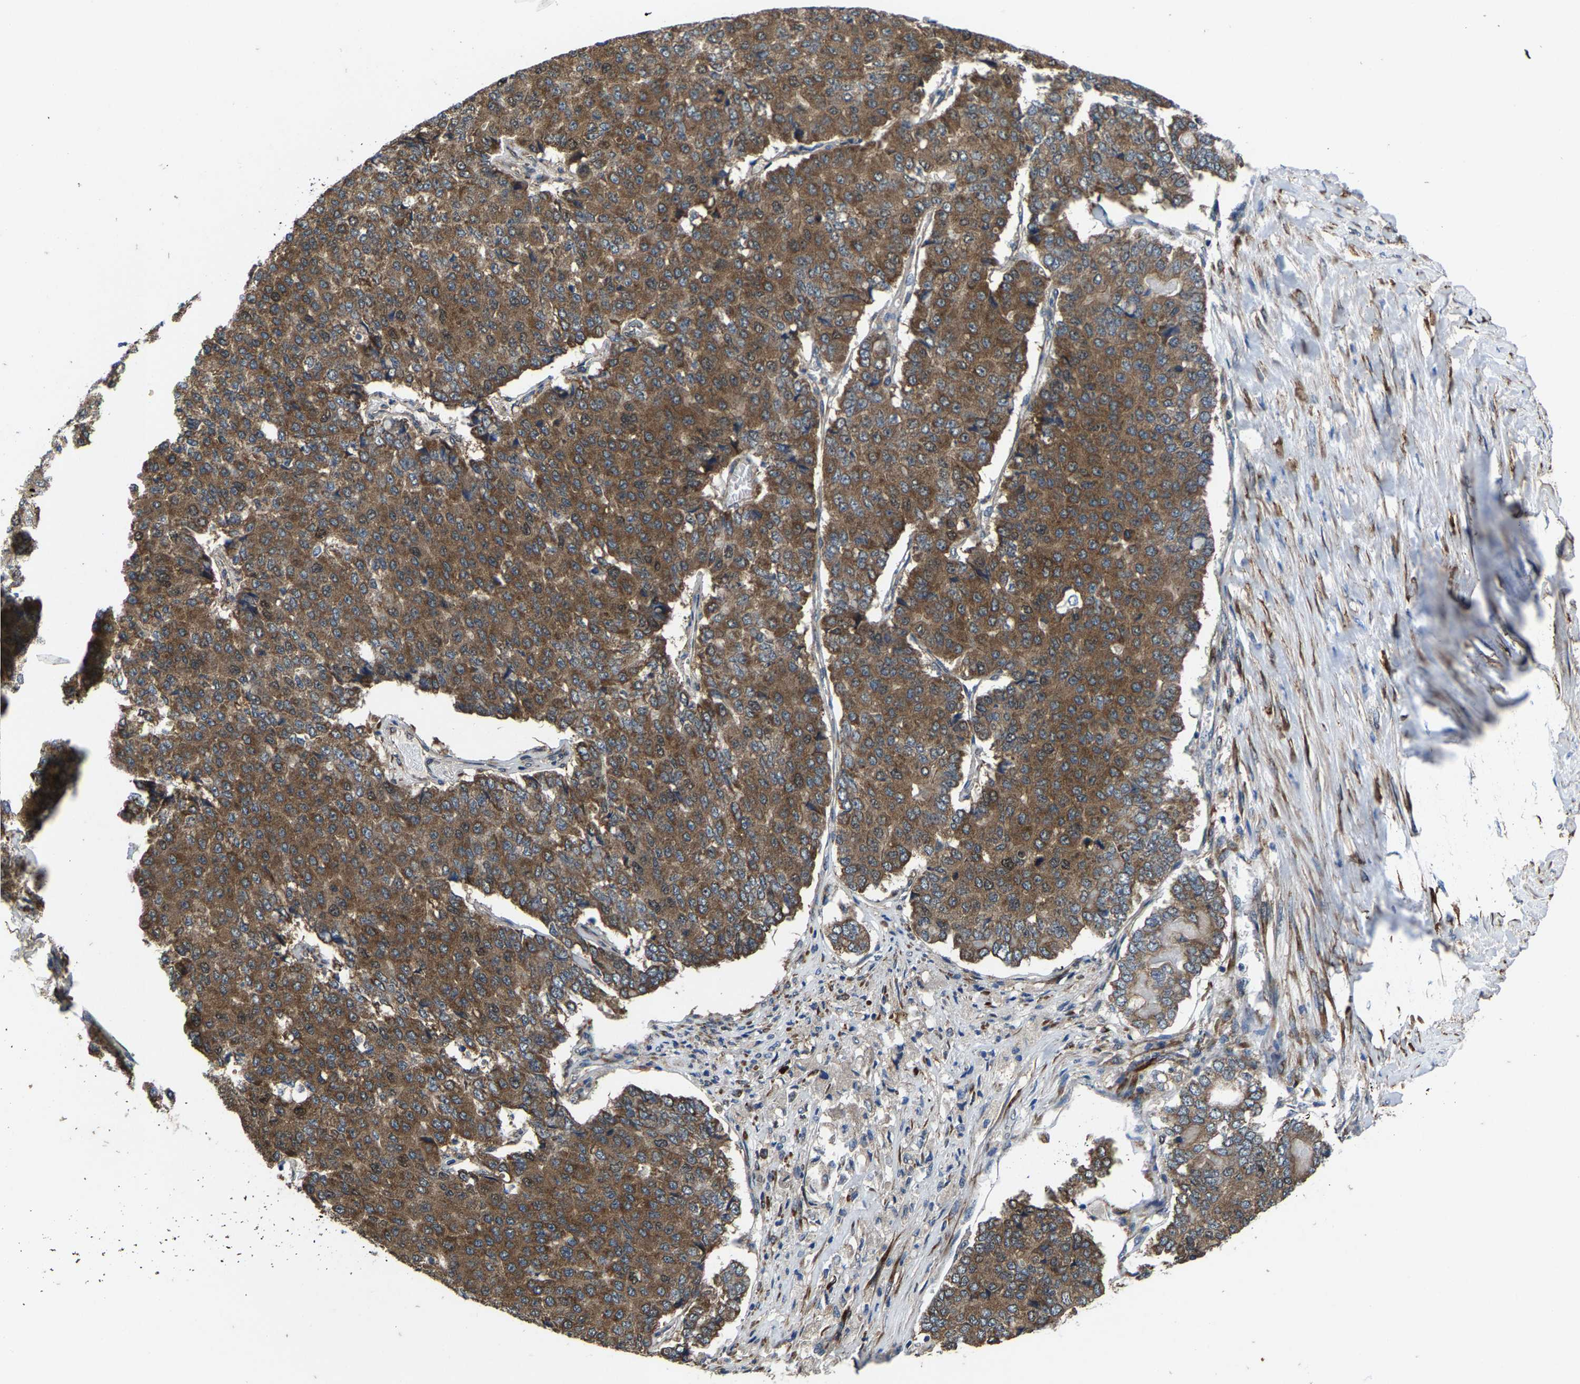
{"staining": {"intensity": "strong", "quantity": ">75%", "location": "cytoplasmic/membranous"}, "tissue": "pancreatic cancer", "cell_type": "Tumor cells", "image_type": "cancer", "snomed": [{"axis": "morphology", "description": "Adenocarcinoma, NOS"}, {"axis": "topography", "description": "Pancreas"}], "caption": "Pancreatic adenocarcinoma stained for a protein reveals strong cytoplasmic/membranous positivity in tumor cells.", "gene": "PDP1", "patient": {"sex": "male", "age": 50}}